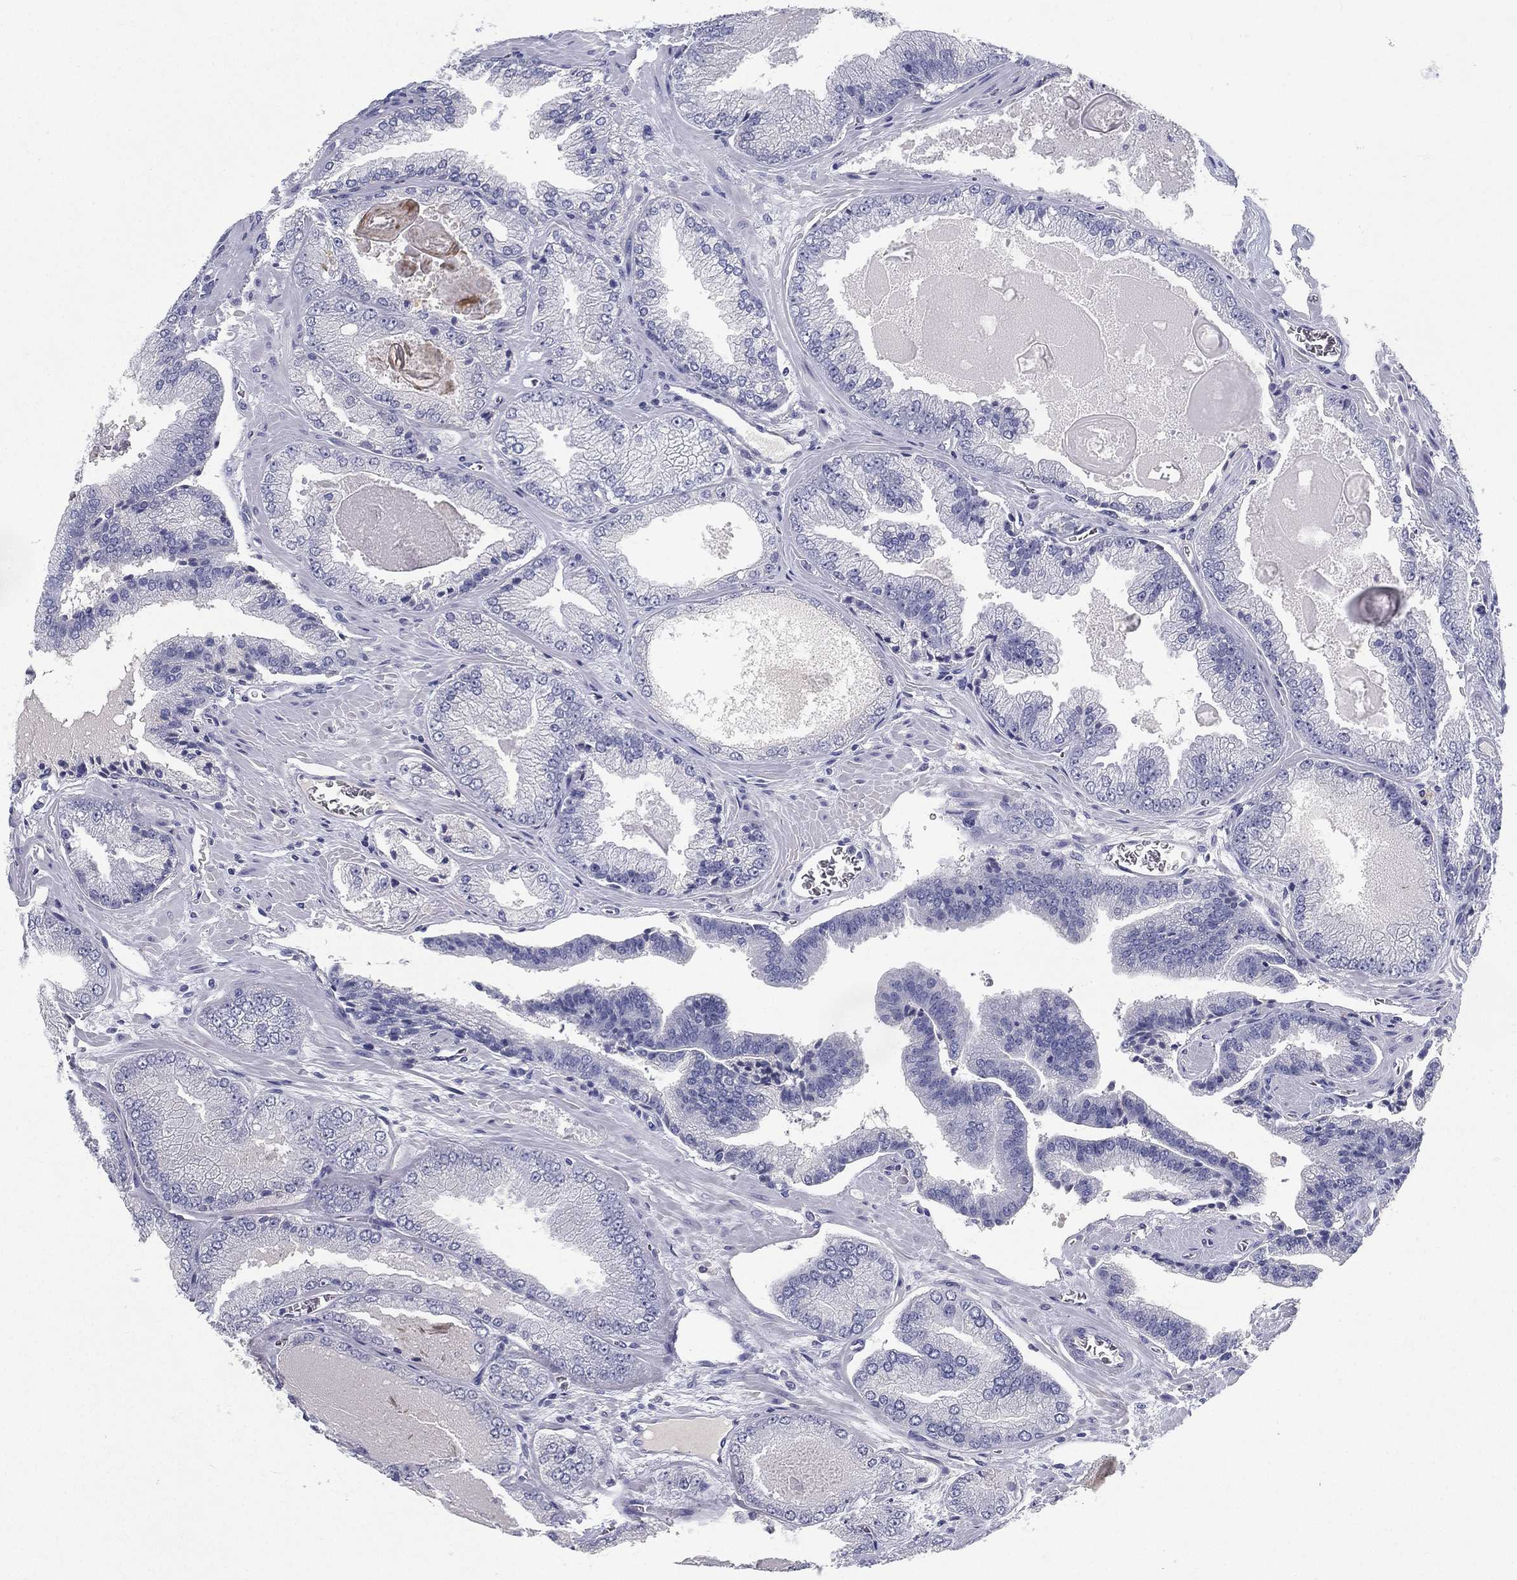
{"staining": {"intensity": "negative", "quantity": "none", "location": "none"}, "tissue": "prostate cancer", "cell_type": "Tumor cells", "image_type": "cancer", "snomed": [{"axis": "morphology", "description": "Adenocarcinoma, Low grade"}, {"axis": "topography", "description": "Prostate"}], "caption": "This is a micrograph of IHC staining of prostate cancer, which shows no expression in tumor cells.", "gene": "RGS13", "patient": {"sex": "male", "age": 72}}